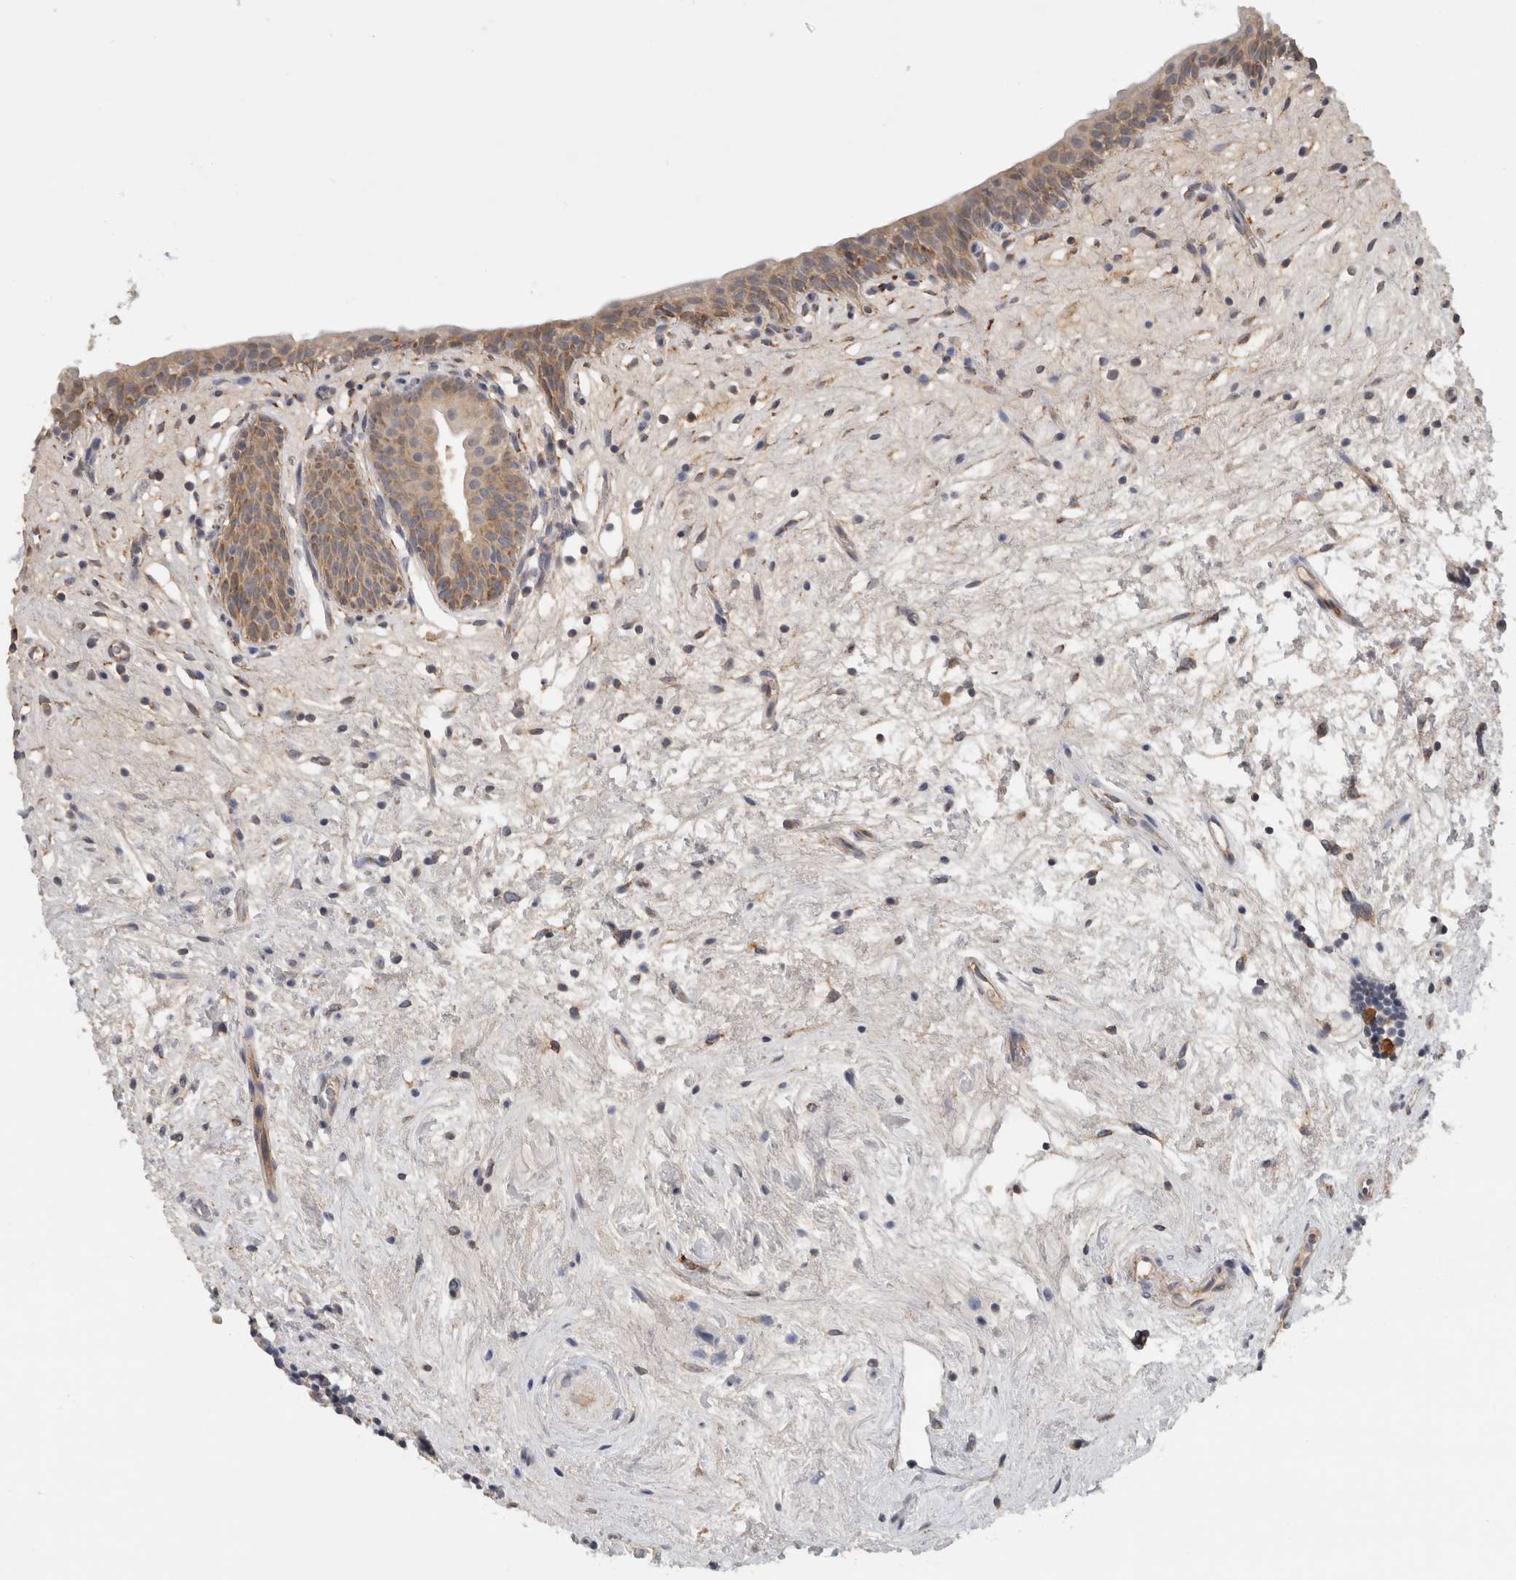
{"staining": {"intensity": "moderate", "quantity": ">75%", "location": "cytoplasmic/membranous"}, "tissue": "urinary bladder", "cell_type": "Urothelial cells", "image_type": "normal", "snomed": [{"axis": "morphology", "description": "Normal tissue, NOS"}, {"axis": "topography", "description": "Urinary bladder"}], "caption": "IHC of unremarkable human urinary bladder demonstrates medium levels of moderate cytoplasmic/membranous staining in approximately >75% of urothelial cells.", "gene": "DYRK2", "patient": {"sex": "male", "age": 83}}